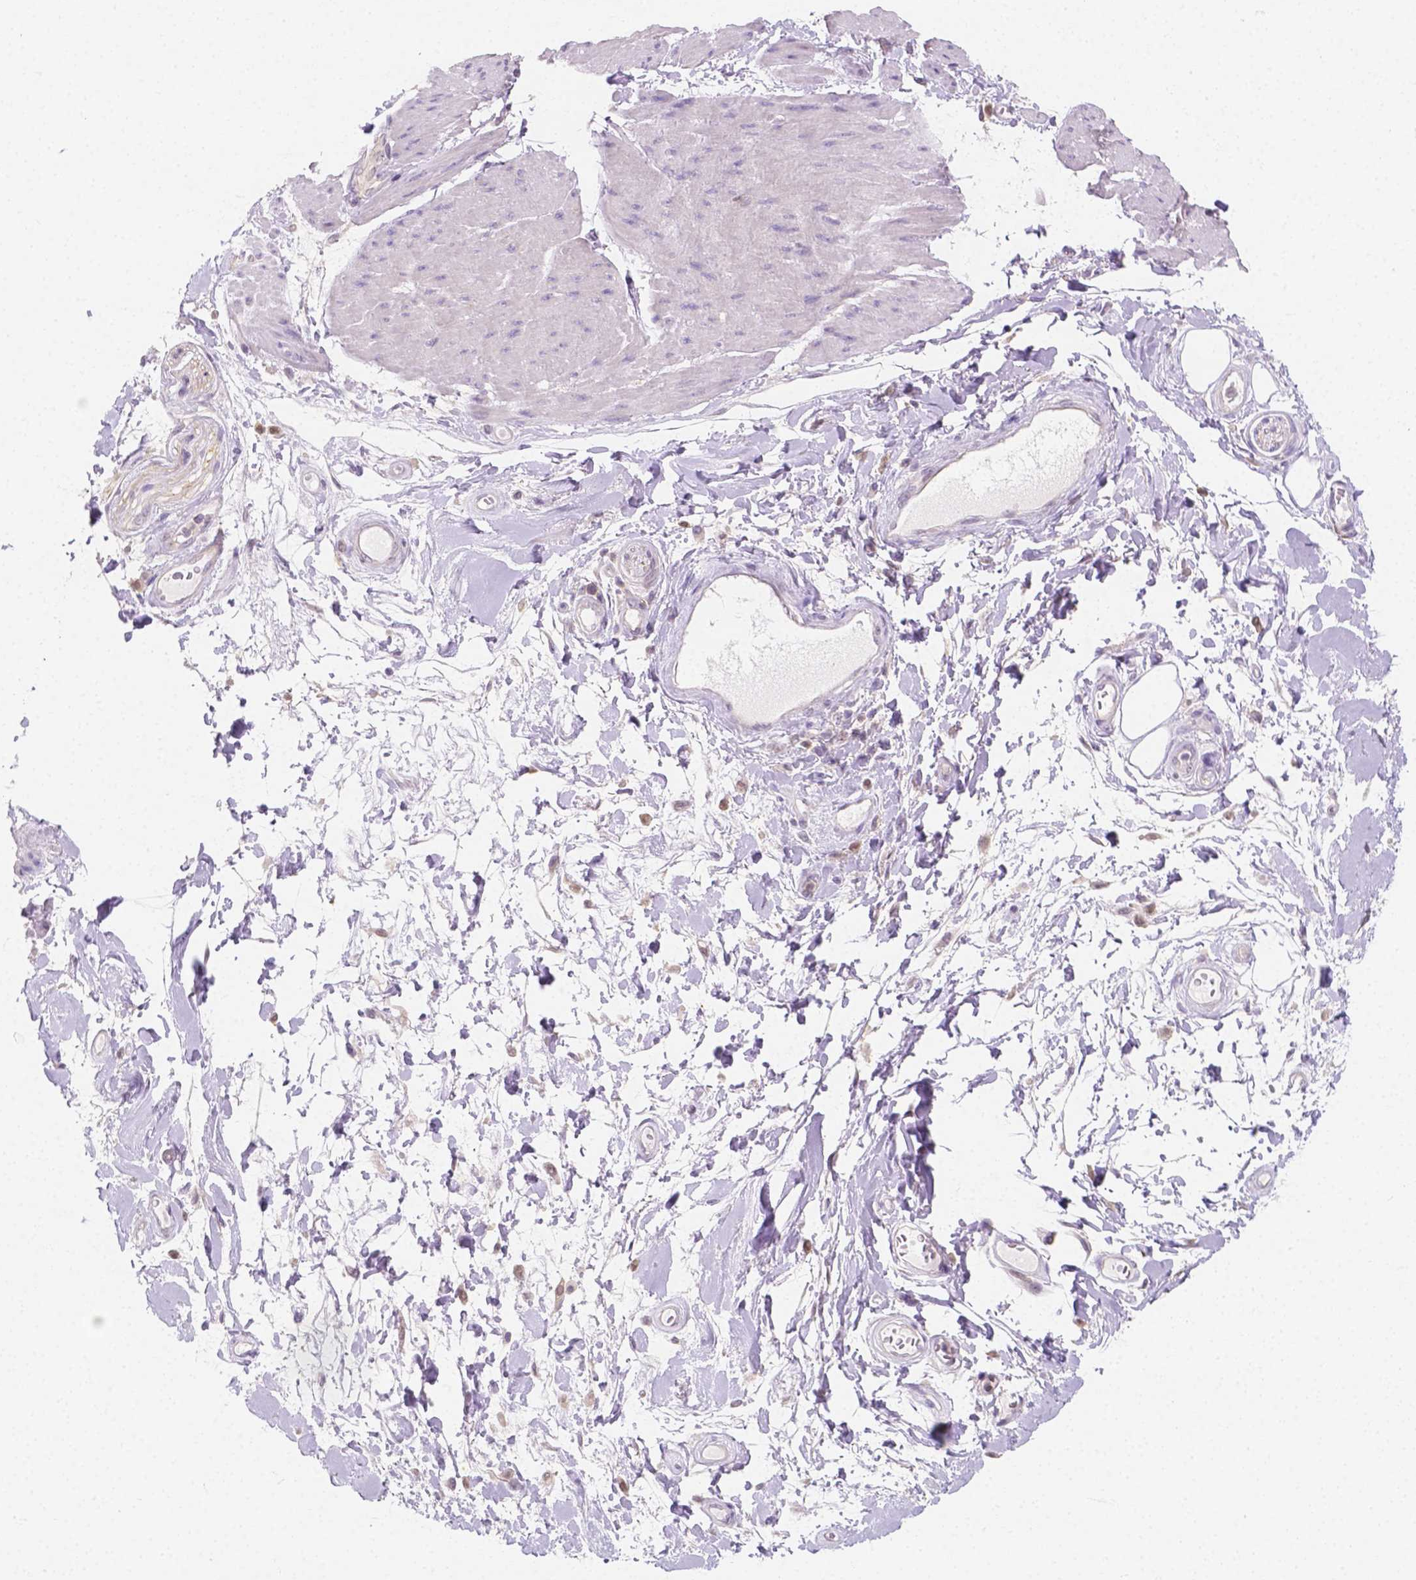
{"staining": {"intensity": "negative", "quantity": "none", "location": "none"}, "tissue": "adipose tissue", "cell_type": "Adipocytes", "image_type": "normal", "snomed": [{"axis": "morphology", "description": "Normal tissue, NOS"}, {"axis": "topography", "description": "Urinary bladder"}, {"axis": "topography", "description": "Peripheral nerve tissue"}], "caption": "A high-resolution image shows IHC staining of benign adipose tissue, which displays no significant staining in adipocytes.", "gene": "SGTB", "patient": {"sex": "female", "age": 60}}